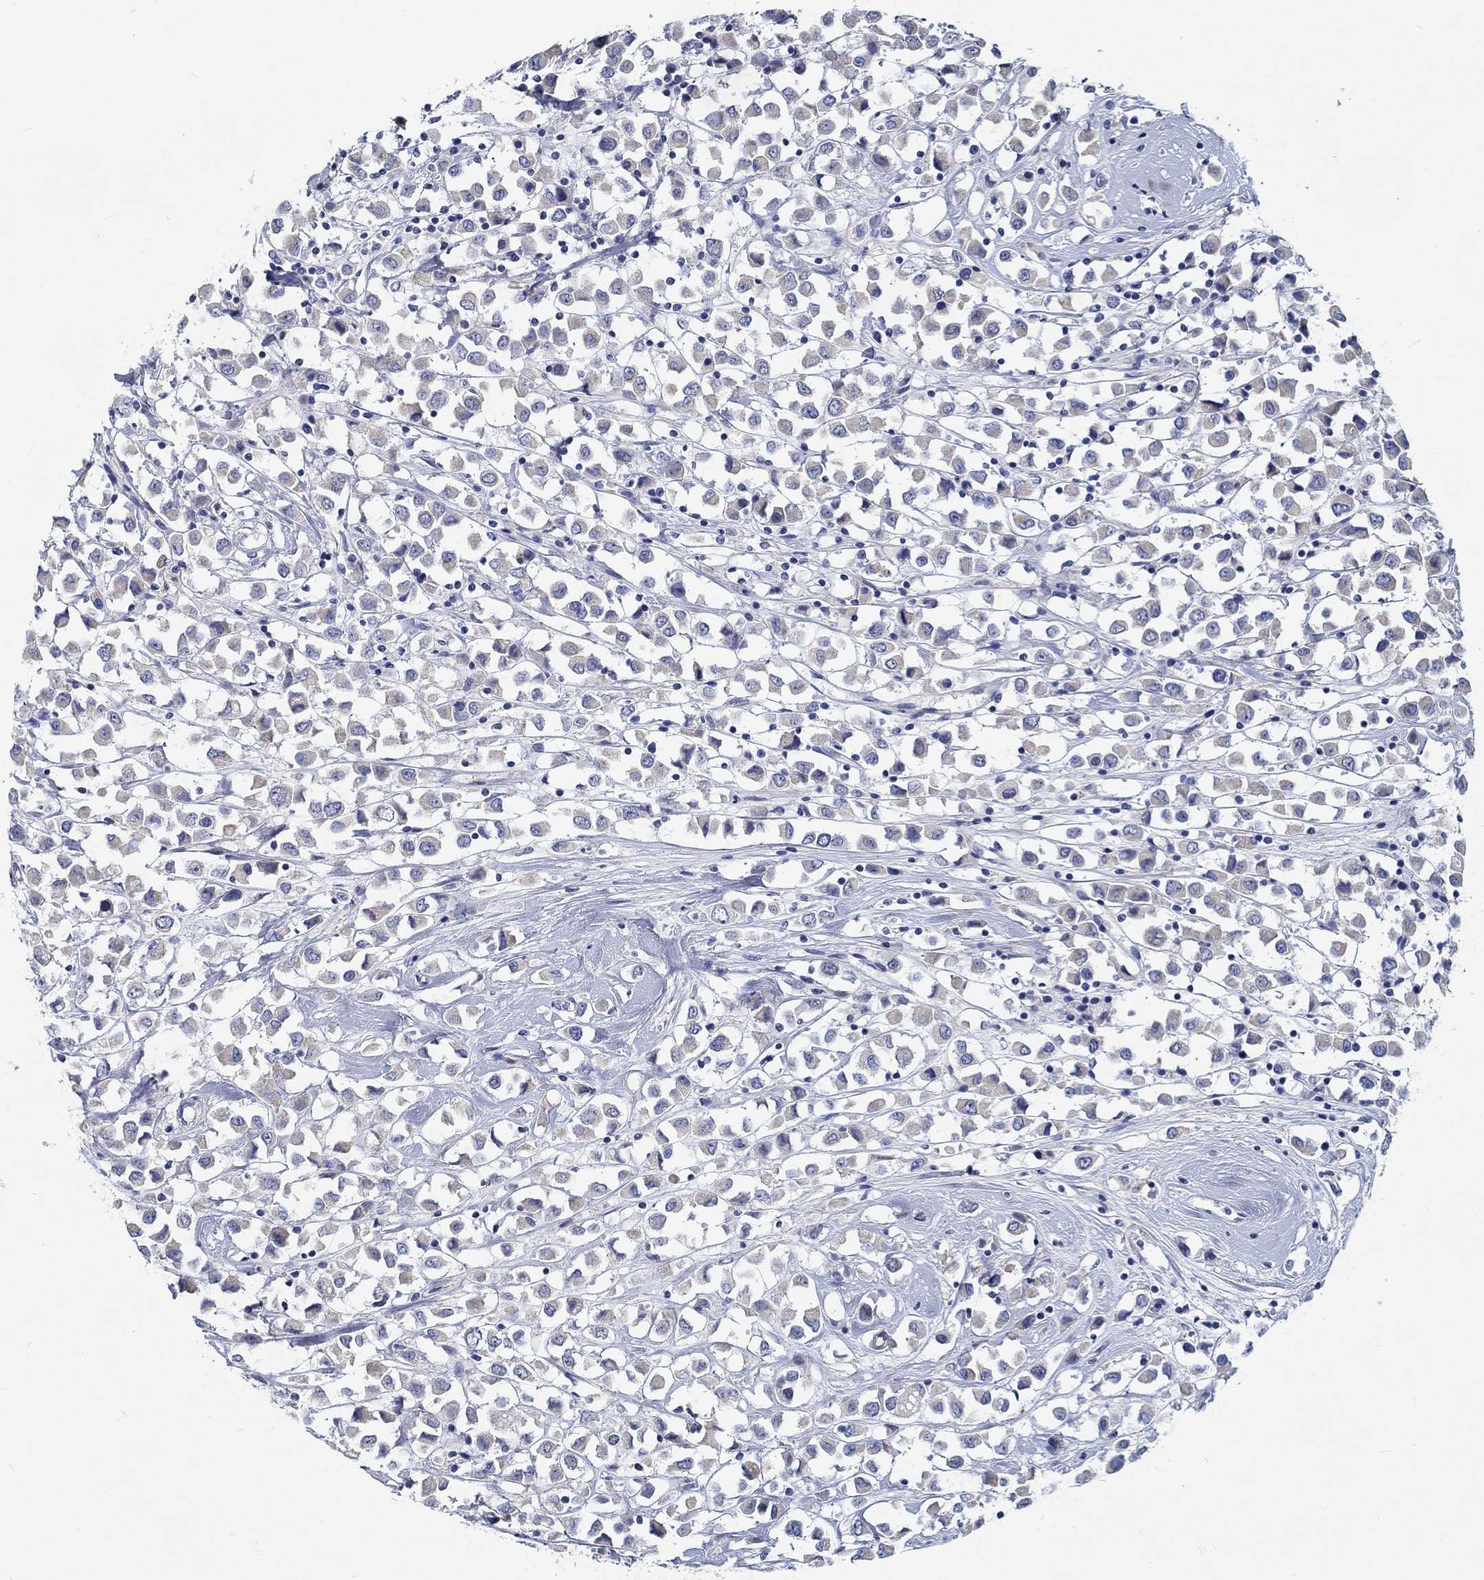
{"staining": {"intensity": "negative", "quantity": "none", "location": "none"}, "tissue": "breast cancer", "cell_type": "Tumor cells", "image_type": "cancer", "snomed": [{"axis": "morphology", "description": "Duct carcinoma"}, {"axis": "topography", "description": "Breast"}], "caption": "A histopathology image of intraductal carcinoma (breast) stained for a protein exhibits no brown staining in tumor cells.", "gene": "MYBPC1", "patient": {"sex": "female", "age": 61}}